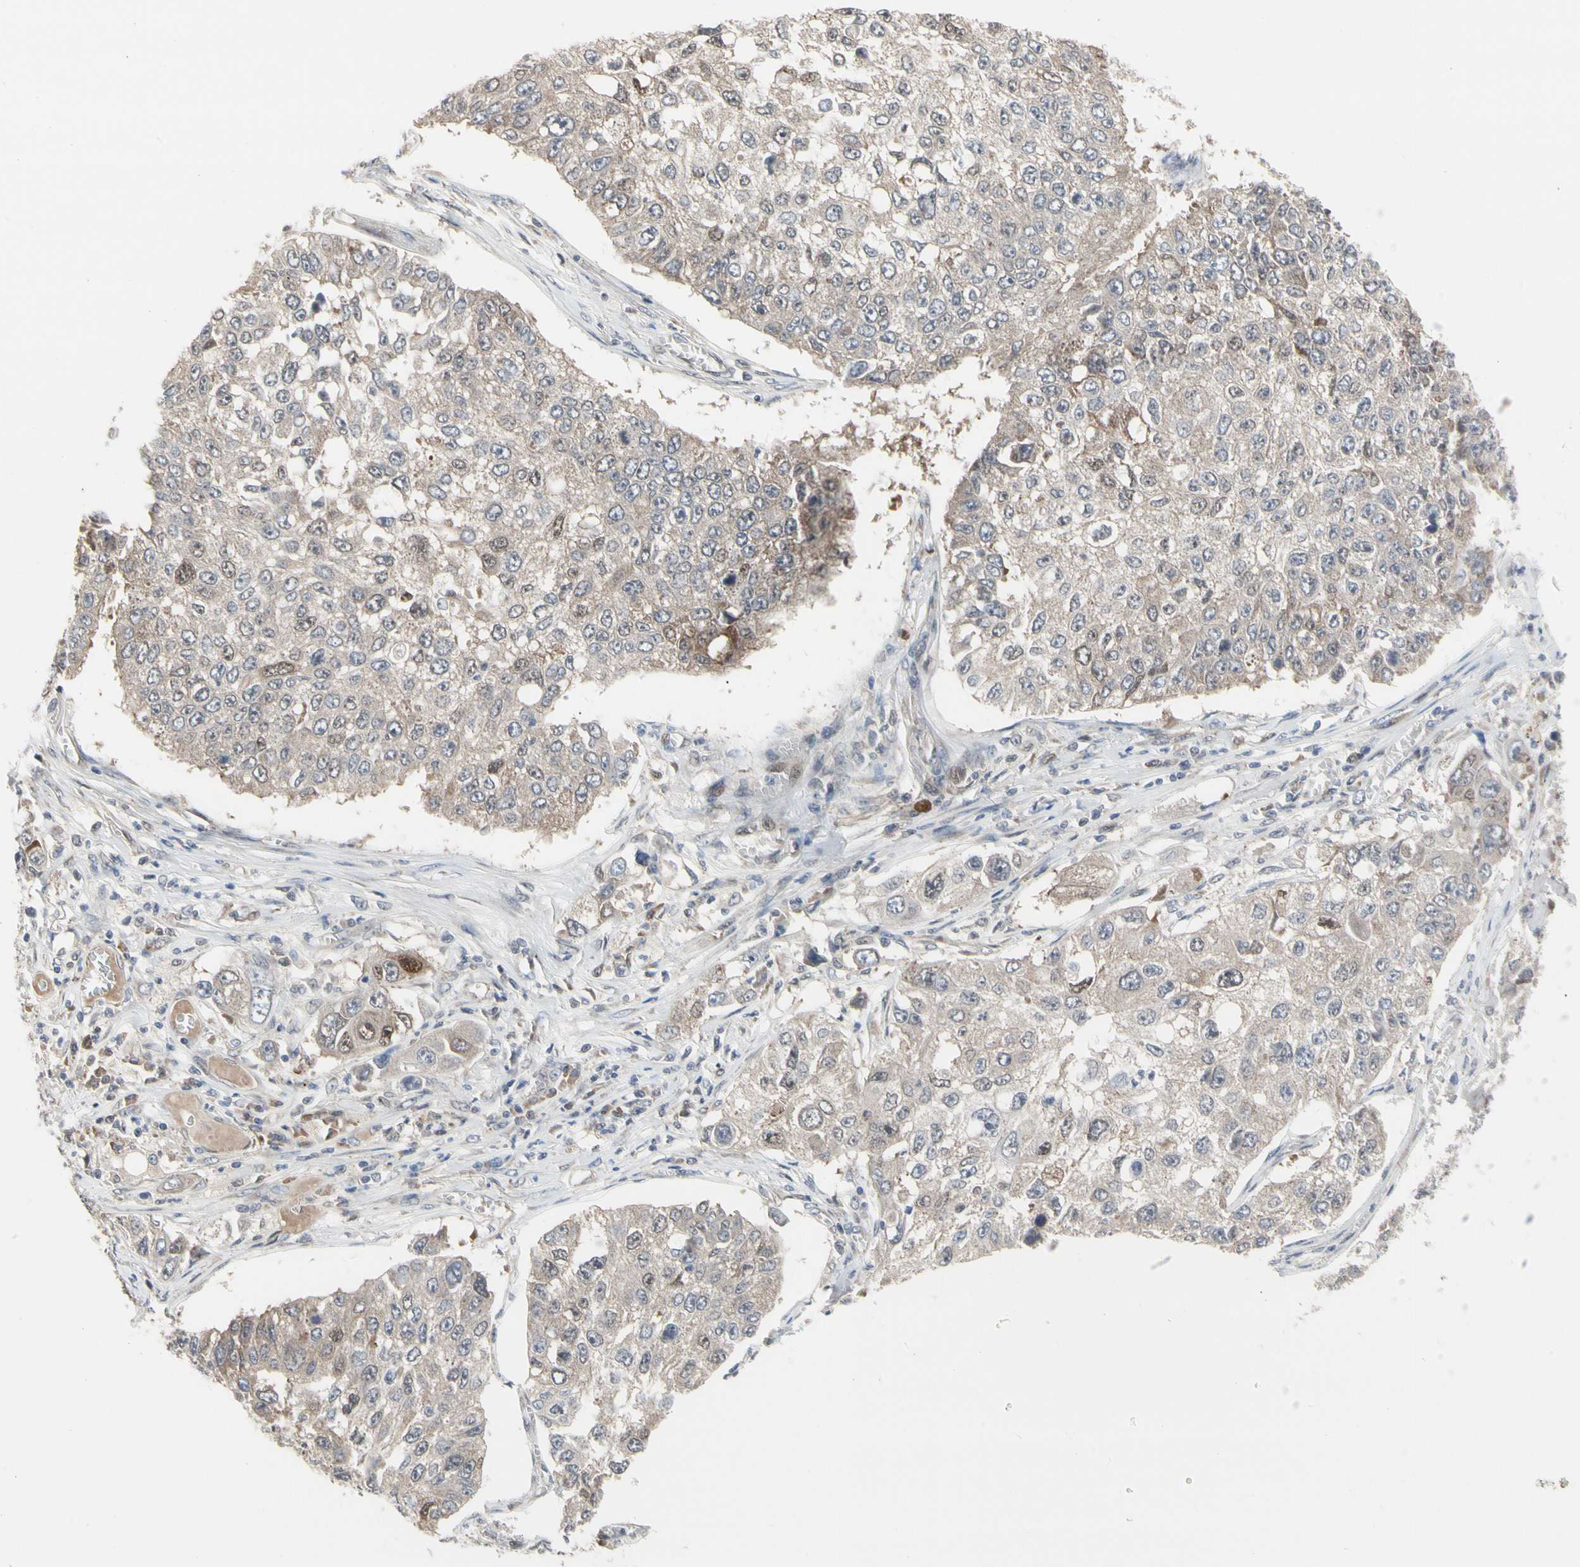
{"staining": {"intensity": "weak", "quantity": ">75%", "location": "cytoplasmic/membranous"}, "tissue": "lung cancer", "cell_type": "Tumor cells", "image_type": "cancer", "snomed": [{"axis": "morphology", "description": "Squamous cell carcinoma, NOS"}, {"axis": "topography", "description": "Lung"}], "caption": "Lung squamous cell carcinoma stained with a brown dye demonstrates weak cytoplasmic/membranous positive staining in approximately >75% of tumor cells.", "gene": "CDK5", "patient": {"sex": "male", "age": 71}}